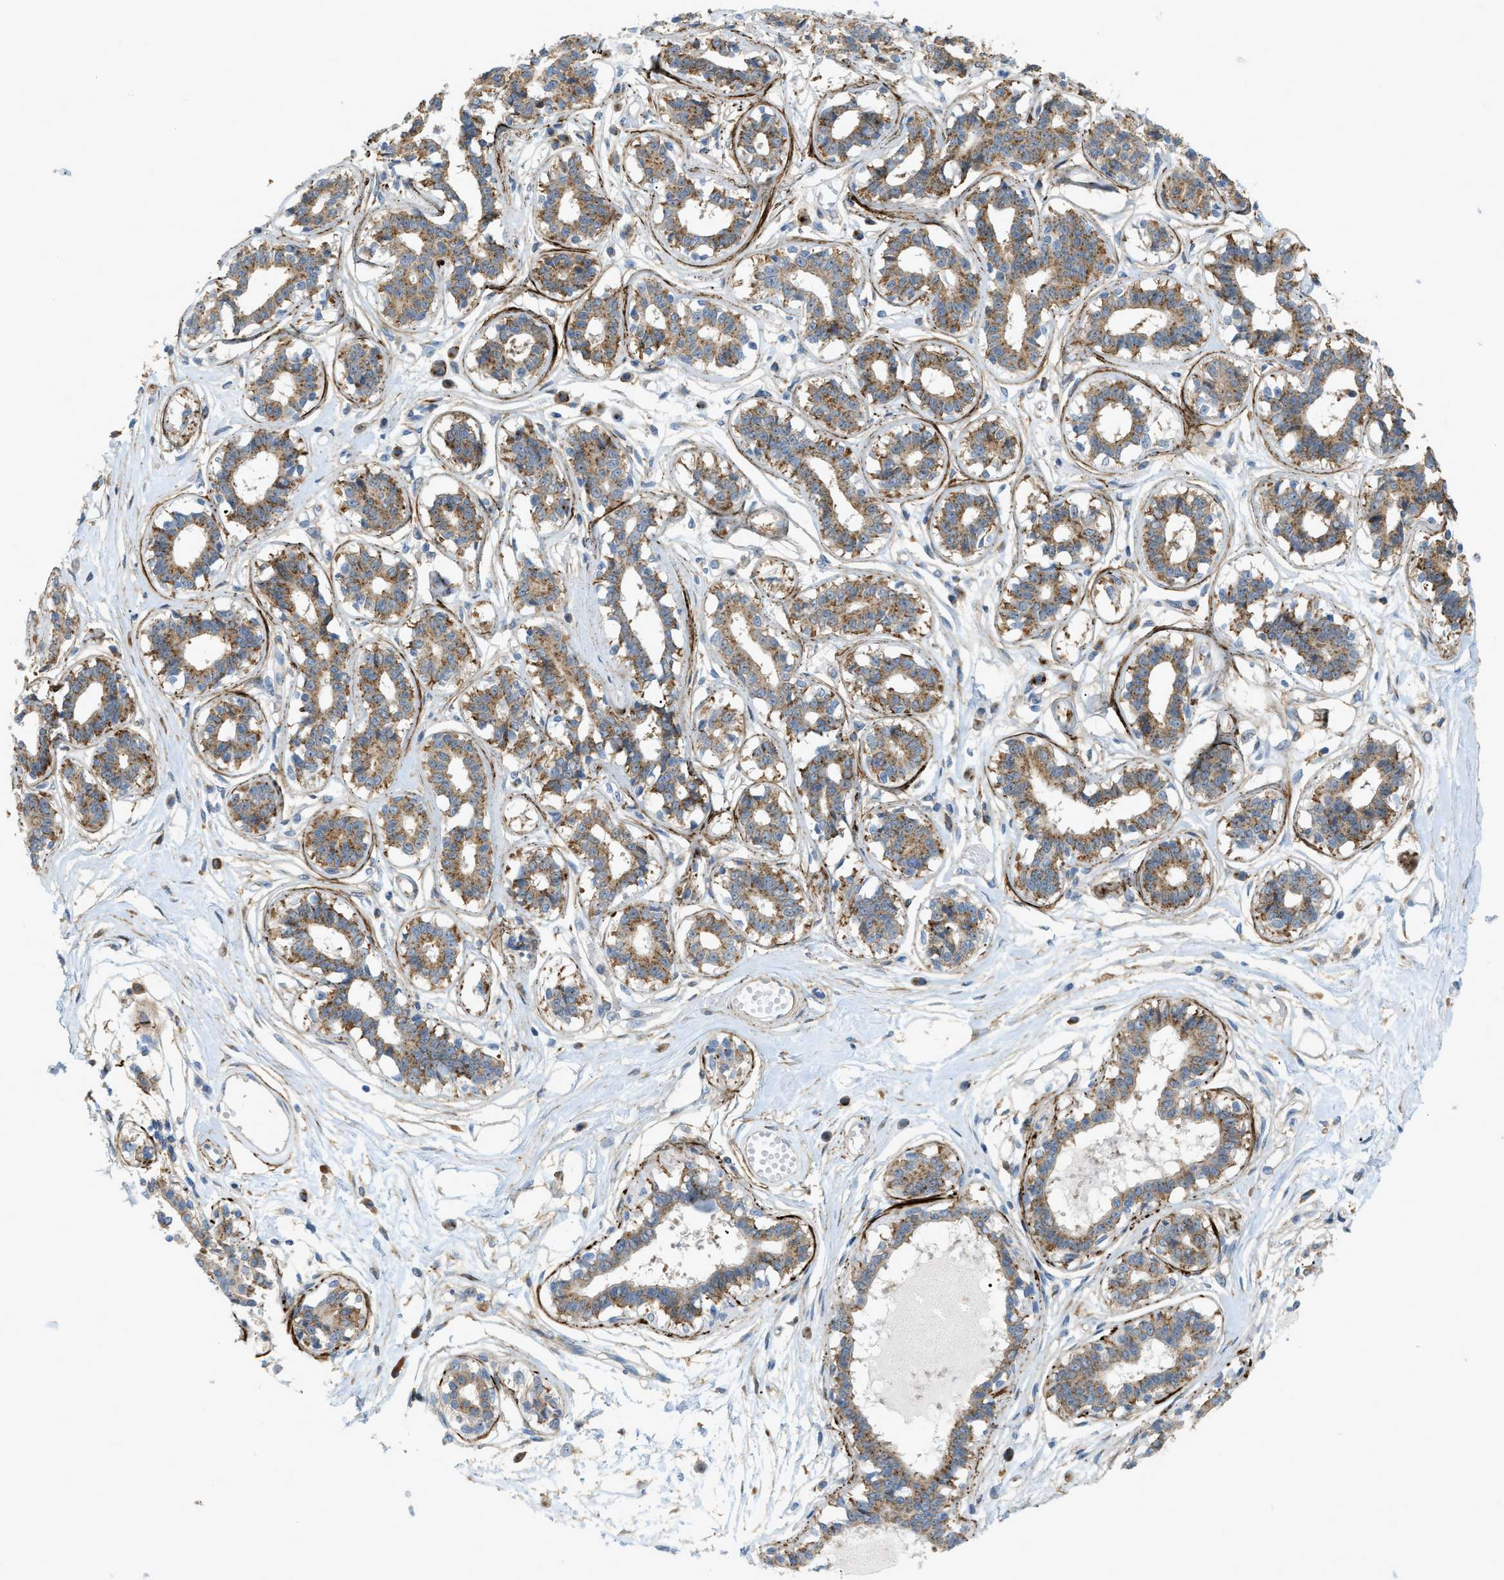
{"staining": {"intensity": "negative", "quantity": "none", "location": "none"}, "tissue": "breast", "cell_type": "Adipocytes", "image_type": "normal", "snomed": [{"axis": "morphology", "description": "Normal tissue, NOS"}, {"axis": "topography", "description": "Breast"}], "caption": "Image shows no significant protein staining in adipocytes of benign breast.", "gene": "LMBRD1", "patient": {"sex": "female", "age": 45}}